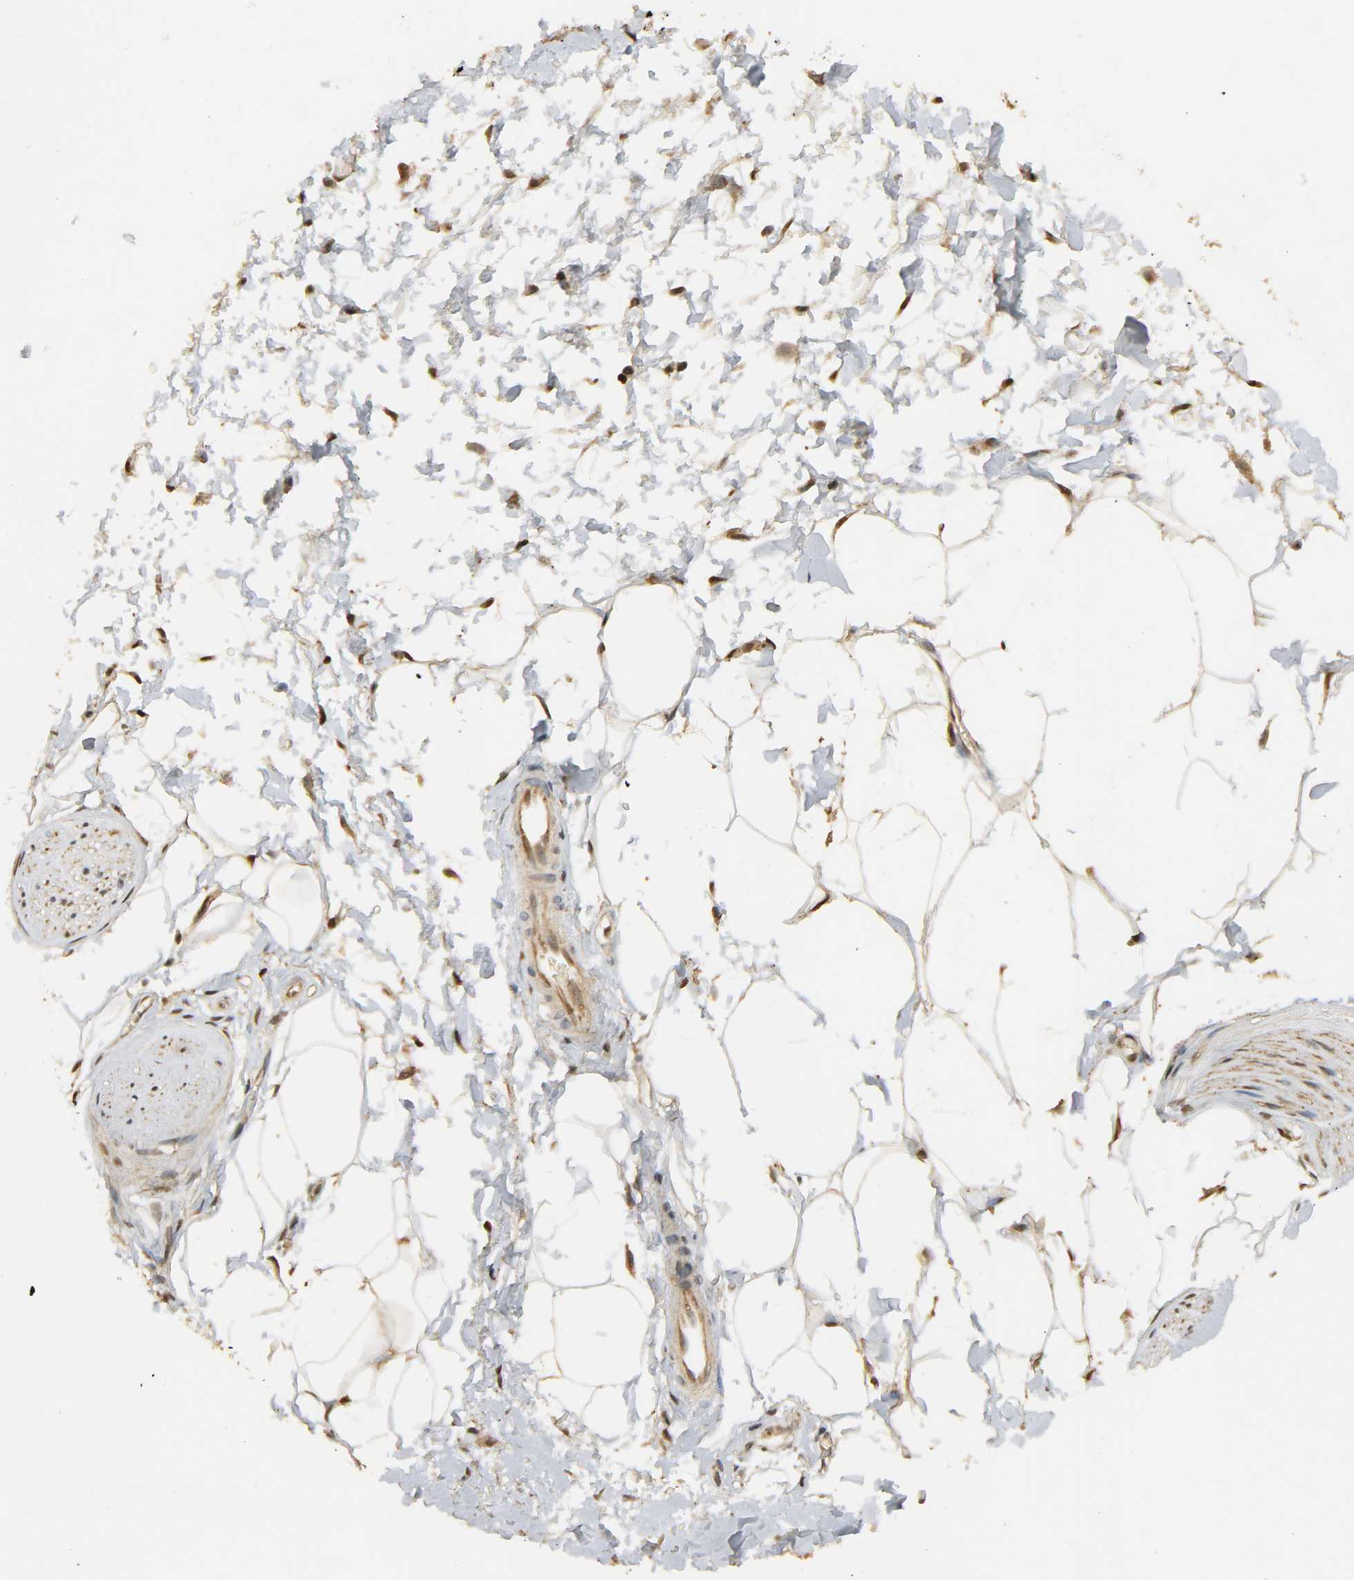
{"staining": {"intensity": "moderate", "quantity": ">75%", "location": "nuclear"}, "tissue": "adipose tissue", "cell_type": "Adipocytes", "image_type": "normal", "snomed": [{"axis": "morphology", "description": "Normal tissue, NOS"}, {"axis": "topography", "description": "Soft tissue"}, {"axis": "topography", "description": "Peripheral nerve tissue"}], "caption": "DAB immunohistochemical staining of normal human adipose tissue displays moderate nuclear protein expression in approximately >75% of adipocytes. Using DAB (brown) and hematoxylin (blue) stains, captured at high magnification using brightfield microscopy.", "gene": "ZFPM2", "patient": {"sex": "female", "age": 71}}